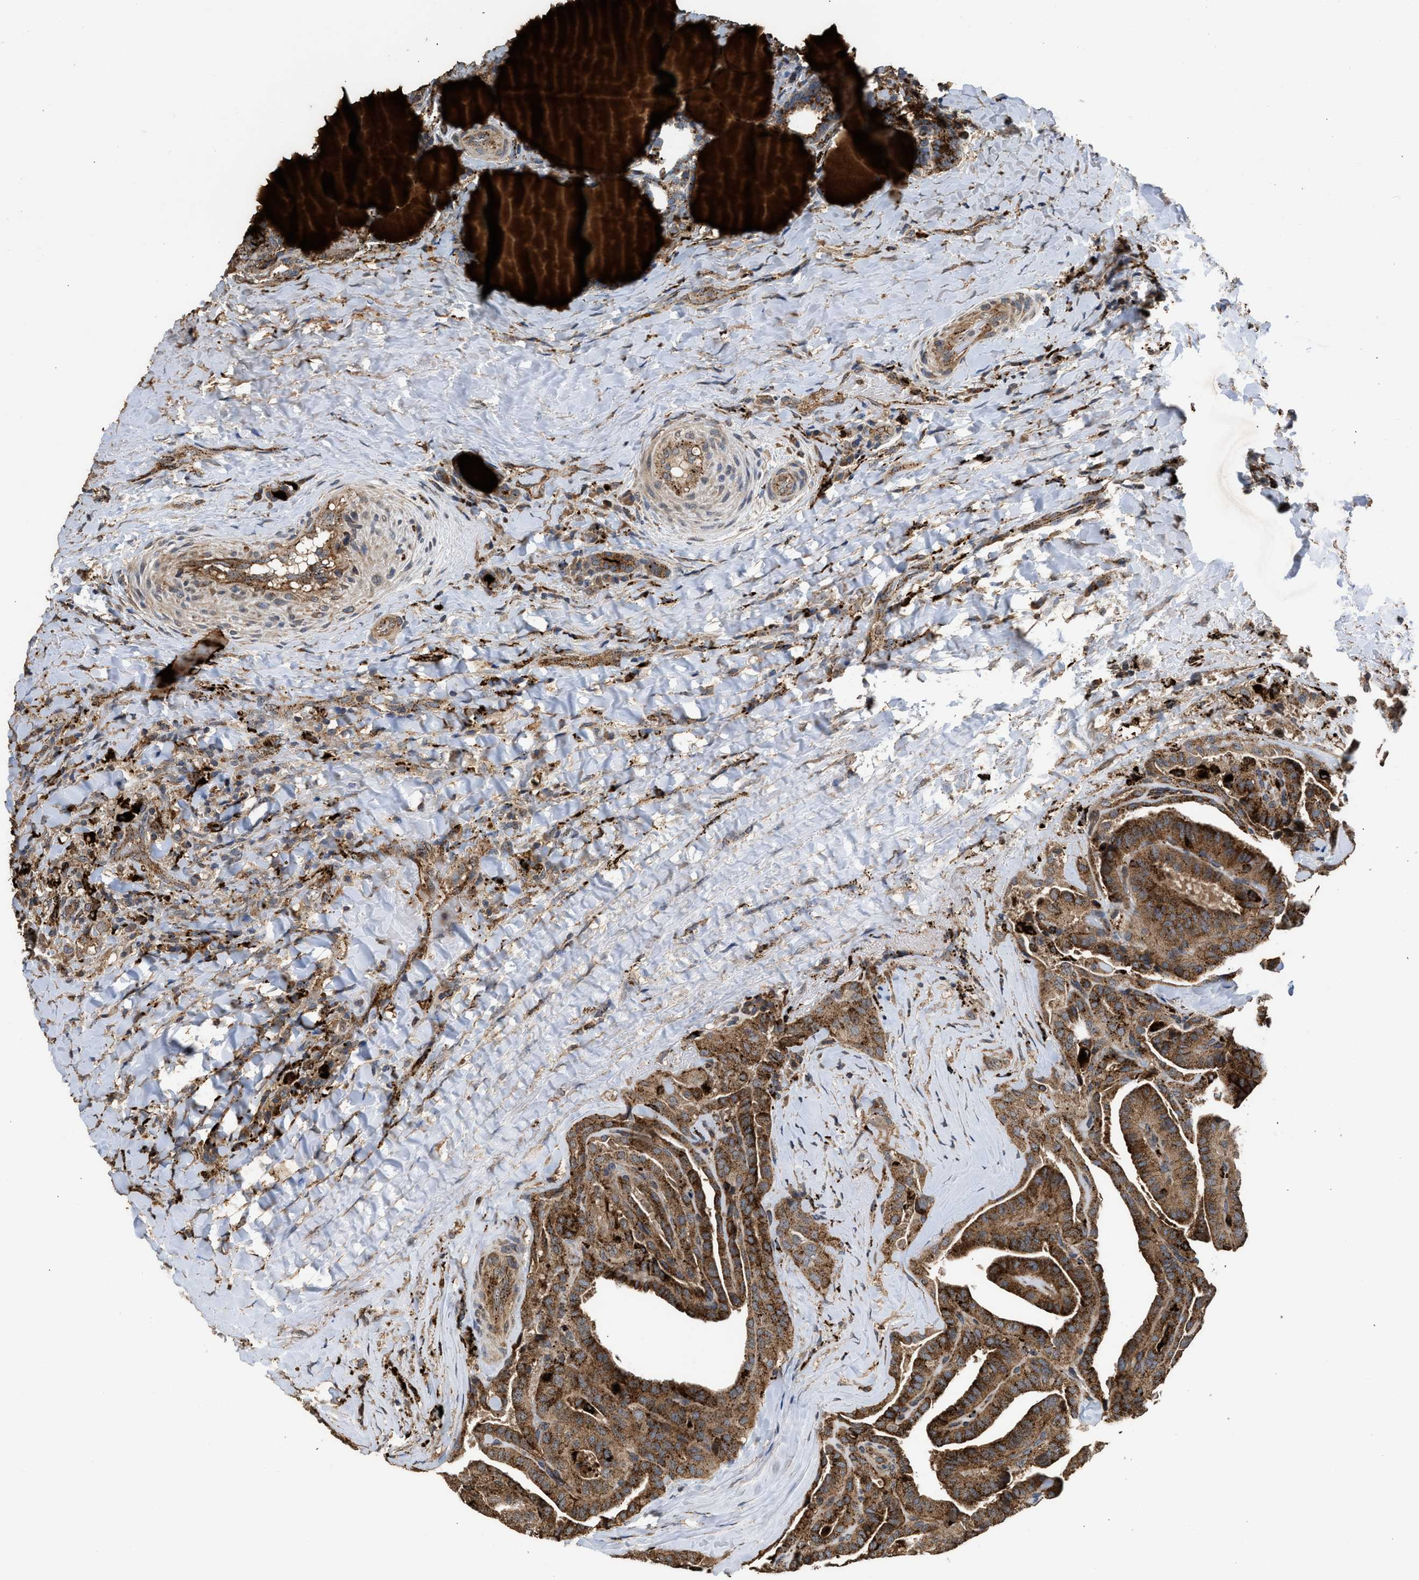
{"staining": {"intensity": "moderate", "quantity": ">75%", "location": "cytoplasmic/membranous"}, "tissue": "thyroid cancer", "cell_type": "Tumor cells", "image_type": "cancer", "snomed": [{"axis": "morphology", "description": "Papillary adenocarcinoma, NOS"}, {"axis": "topography", "description": "Thyroid gland"}], "caption": "Thyroid papillary adenocarcinoma was stained to show a protein in brown. There is medium levels of moderate cytoplasmic/membranous expression in approximately >75% of tumor cells.", "gene": "CTSV", "patient": {"sex": "male", "age": 77}}